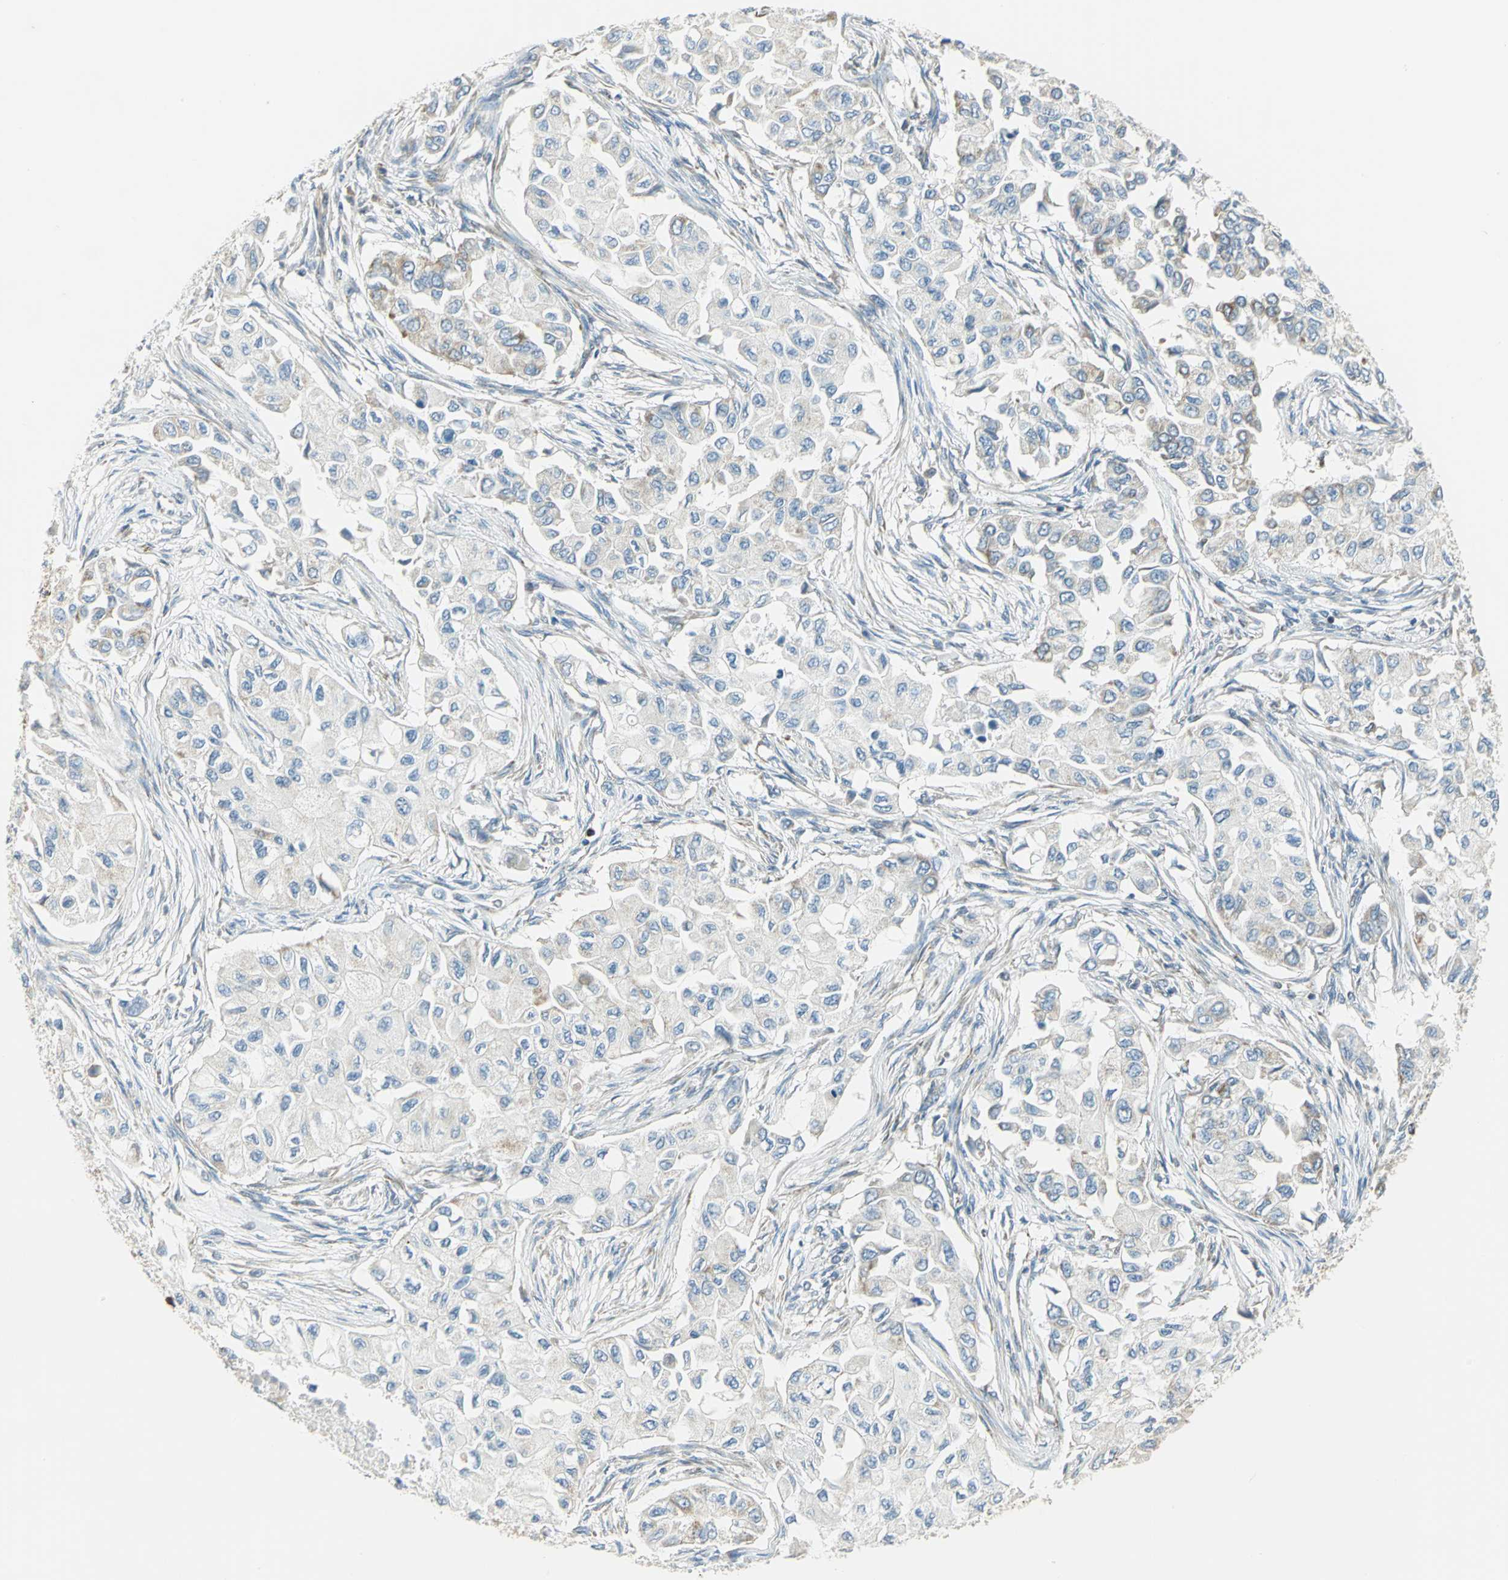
{"staining": {"intensity": "weak", "quantity": "<25%", "location": "cytoplasmic/membranous"}, "tissue": "breast cancer", "cell_type": "Tumor cells", "image_type": "cancer", "snomed": [{"axis": "morphology", "description": "Normal tissue, NOS"}, {"axis": "morphology", "description": "Duct carcinoma"}, {"axis": "topography", "description": "Breast"}], "caption": "High magnification brightfield microscopy of intraductal carcinoma (breast) stained with DAB (3,3'-diaminobenzidine) (brown) and counterstained with hematoxylin (blue): tumor cells show no significant staining.", "gene": "ACADM", "patient": {"sex": "female", "age": 49}}